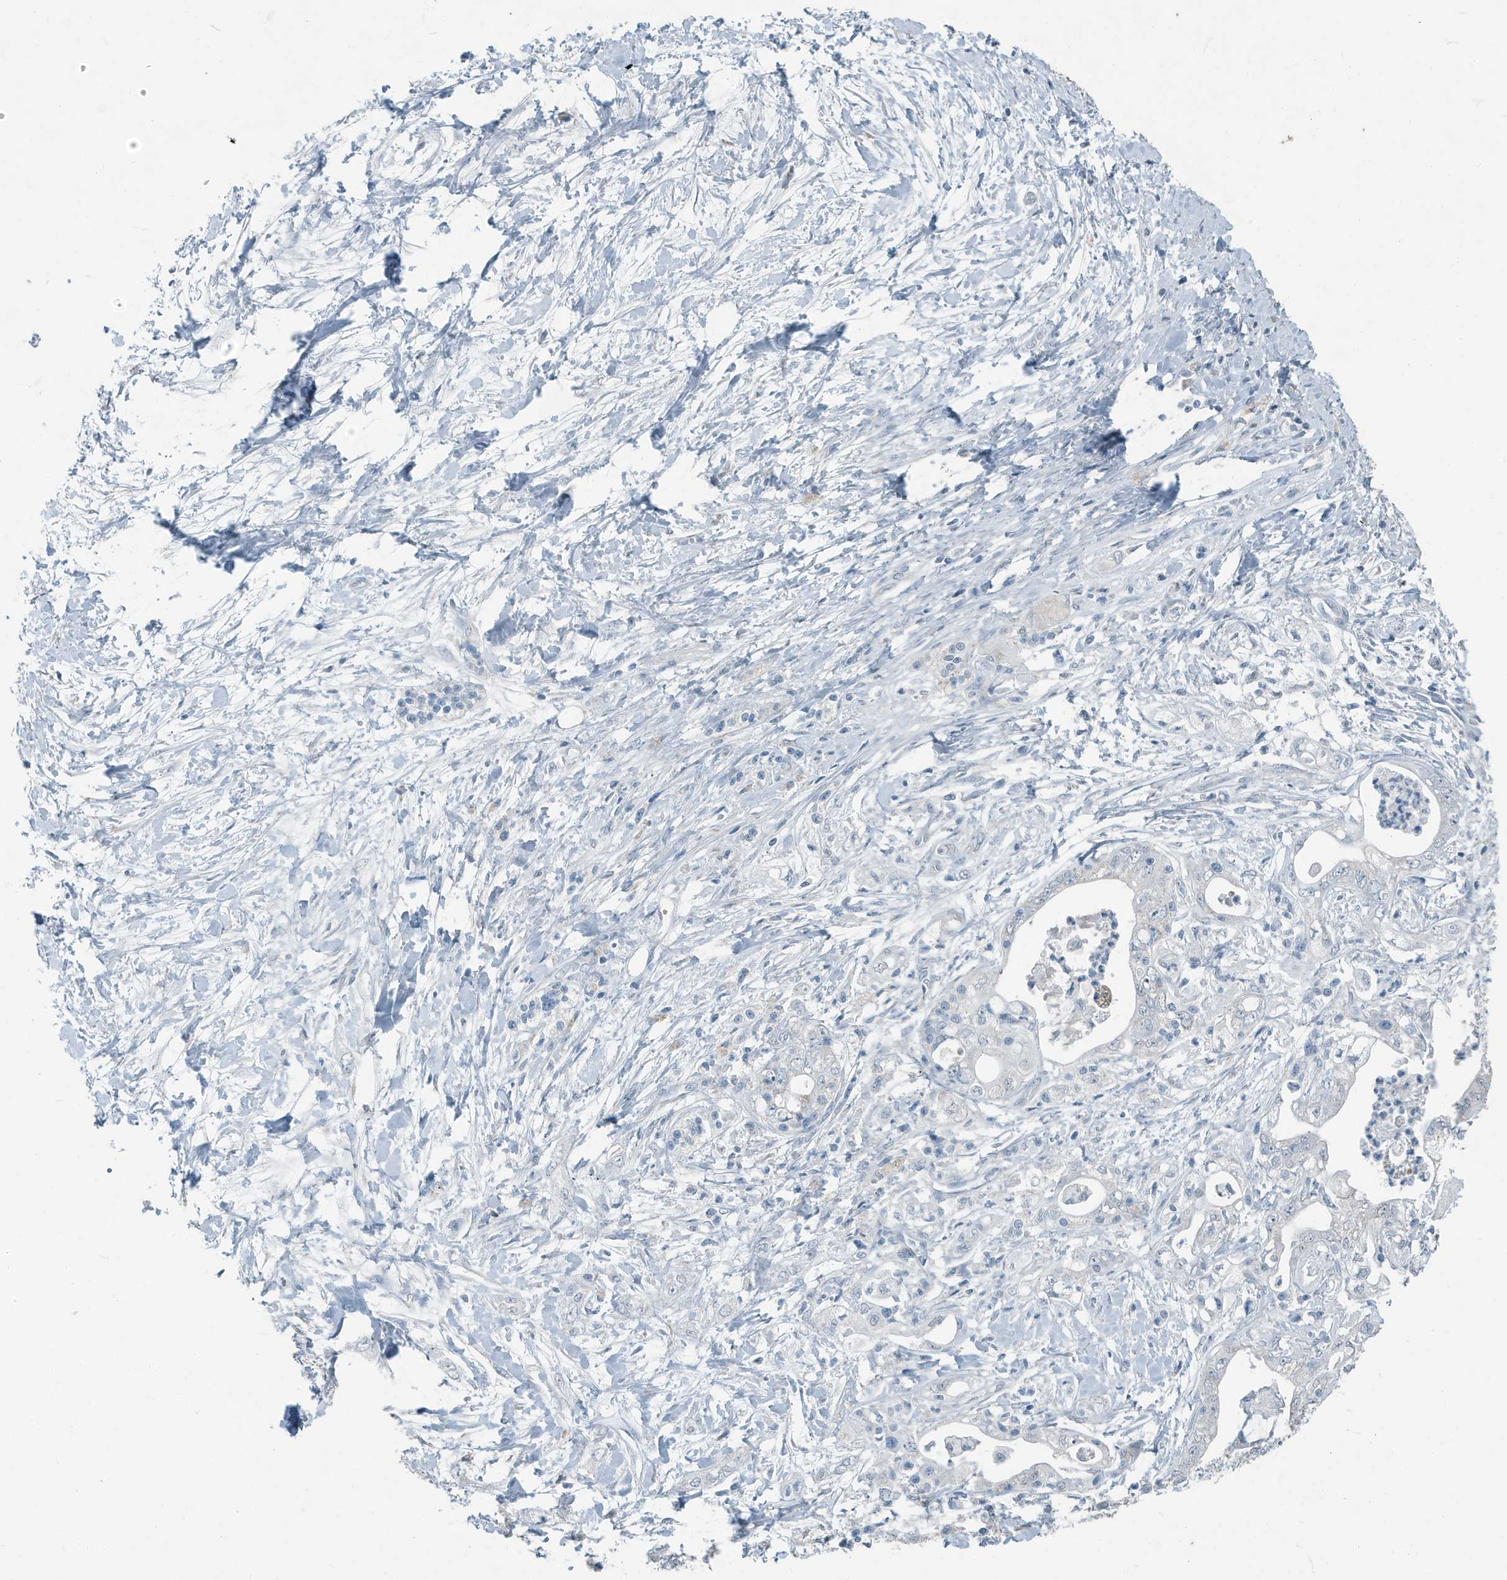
{"staining": {"intensity": "negative", "quantity": "none", "location": "none"}, "tissue": "pancreatic cancer", "cell_type": "Tumor cells", "image_type": "cancer", "snomed": [{"axis": "morphology", "description": "Adenocarcinoma, NOS"}, {"axis": "topography", "description": "Pancreas"}], "caption": "DAB immunohistochemical staining of human pancreatic cancer displays no significant staining in tumor cells.", "gene": "FAM162A", "patient": {"sex": "male", "age": 70}}